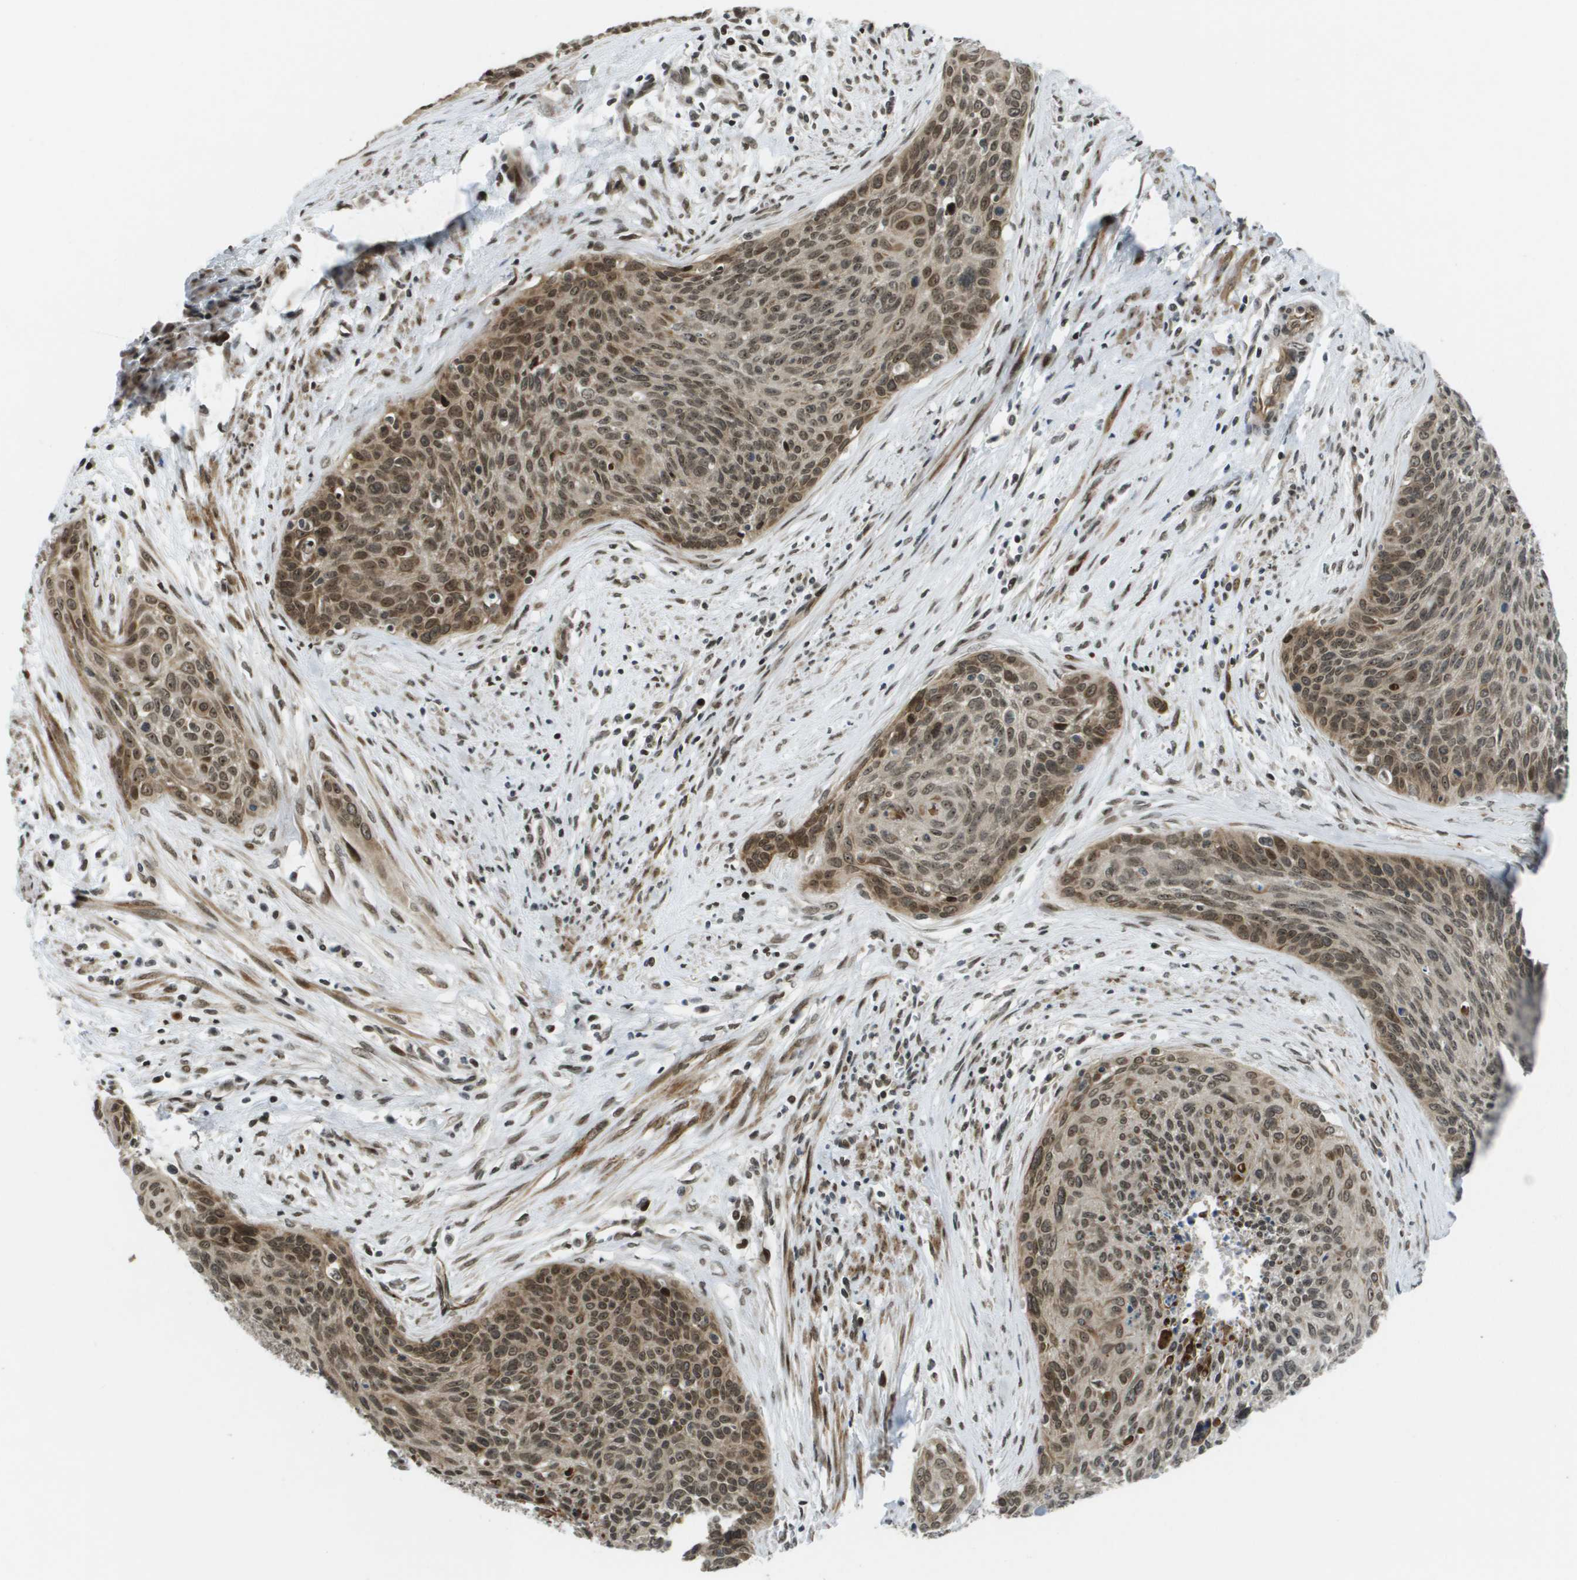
{"staining": {"intensity": "moderate", "quantity": ">75%", "location": "cytoplasmic/membranous,nuclear"}, "tissue": "cervical cancer", "cell_type": "Tumor cells", "image_type": "cancer", "snomed": [{"axis": "morphology", "description": "Squamous cell carcinoma, NOS"}, {"axis": "topography", "description": "Cervix"}], "caption": "IHC (DAB (3,3'-diaminobenzidine)) staining of human cervical cancer displays moderate cytoplasmic/membranous and nuclear protein positivity in approximately >75% of tumor cells. (Stains: DAB (3,3'-diaminobenzidine) in brown, nuclei in blue, Microscopy: brightfield microscopy at high magnification).", "gene": "KAT5", "patient": {"sex": "female", "age": 55}}